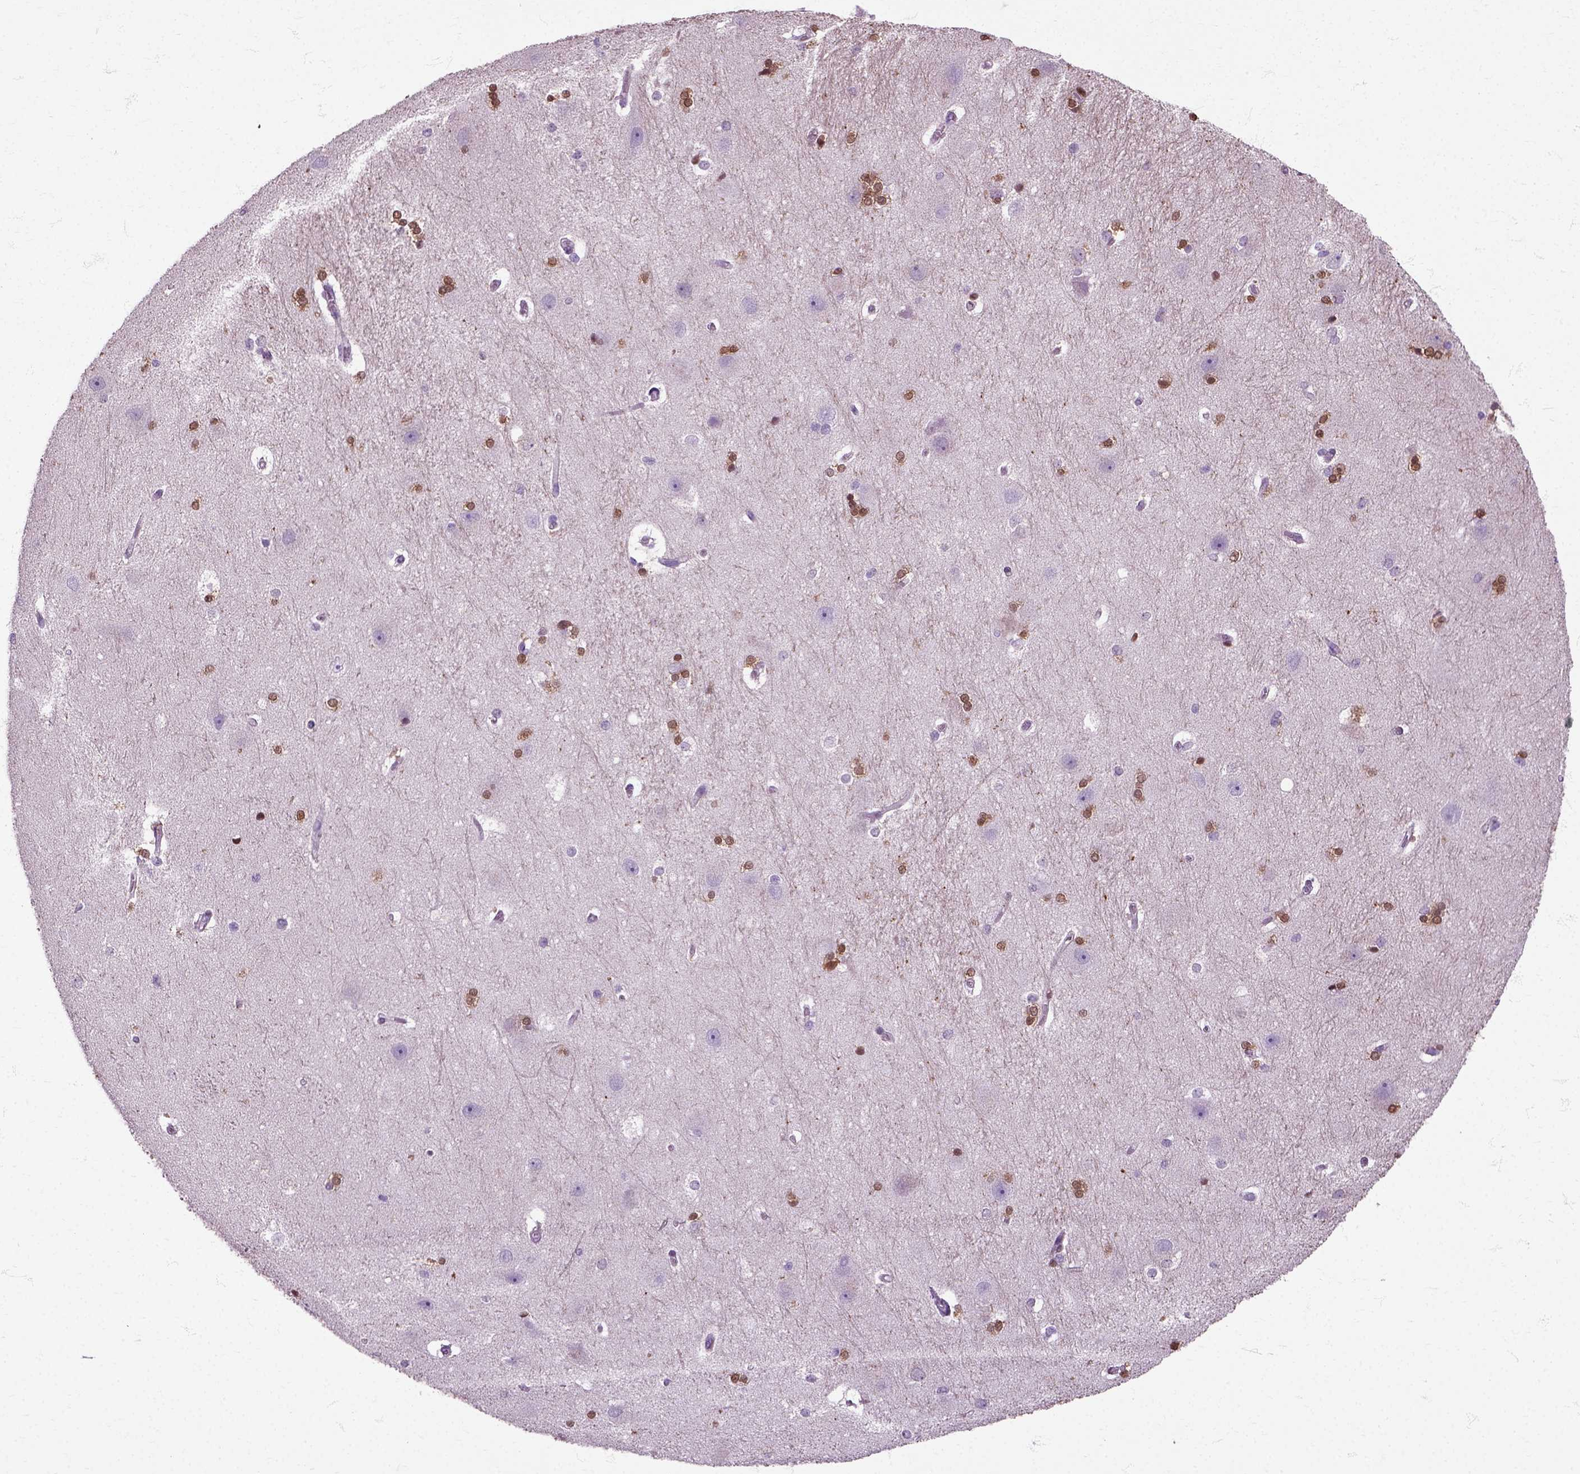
{"staining": {"intensity": "strong", "quantity": ">75%", "location": "nuclear"}, "tissue": "hippocampus", "cell_type": "Glial cells", "image_type": "normal", "snomed": [{"axis": "morphology", "description": "Normal tissue, NOS"}, {"axis": "topography", "description": "Cerebral cortex"}, {"axis": "topography", "description": "Hippocampus"}], "caption": "Immunohistochemistry image of benign hippocampus stained for a protein (brown), which demonstrates high levels of strong nuclear expression in approximately >75% of glial cells.", "gene": "HSPA2", "patient": {"sex": "female", "age": 19}}